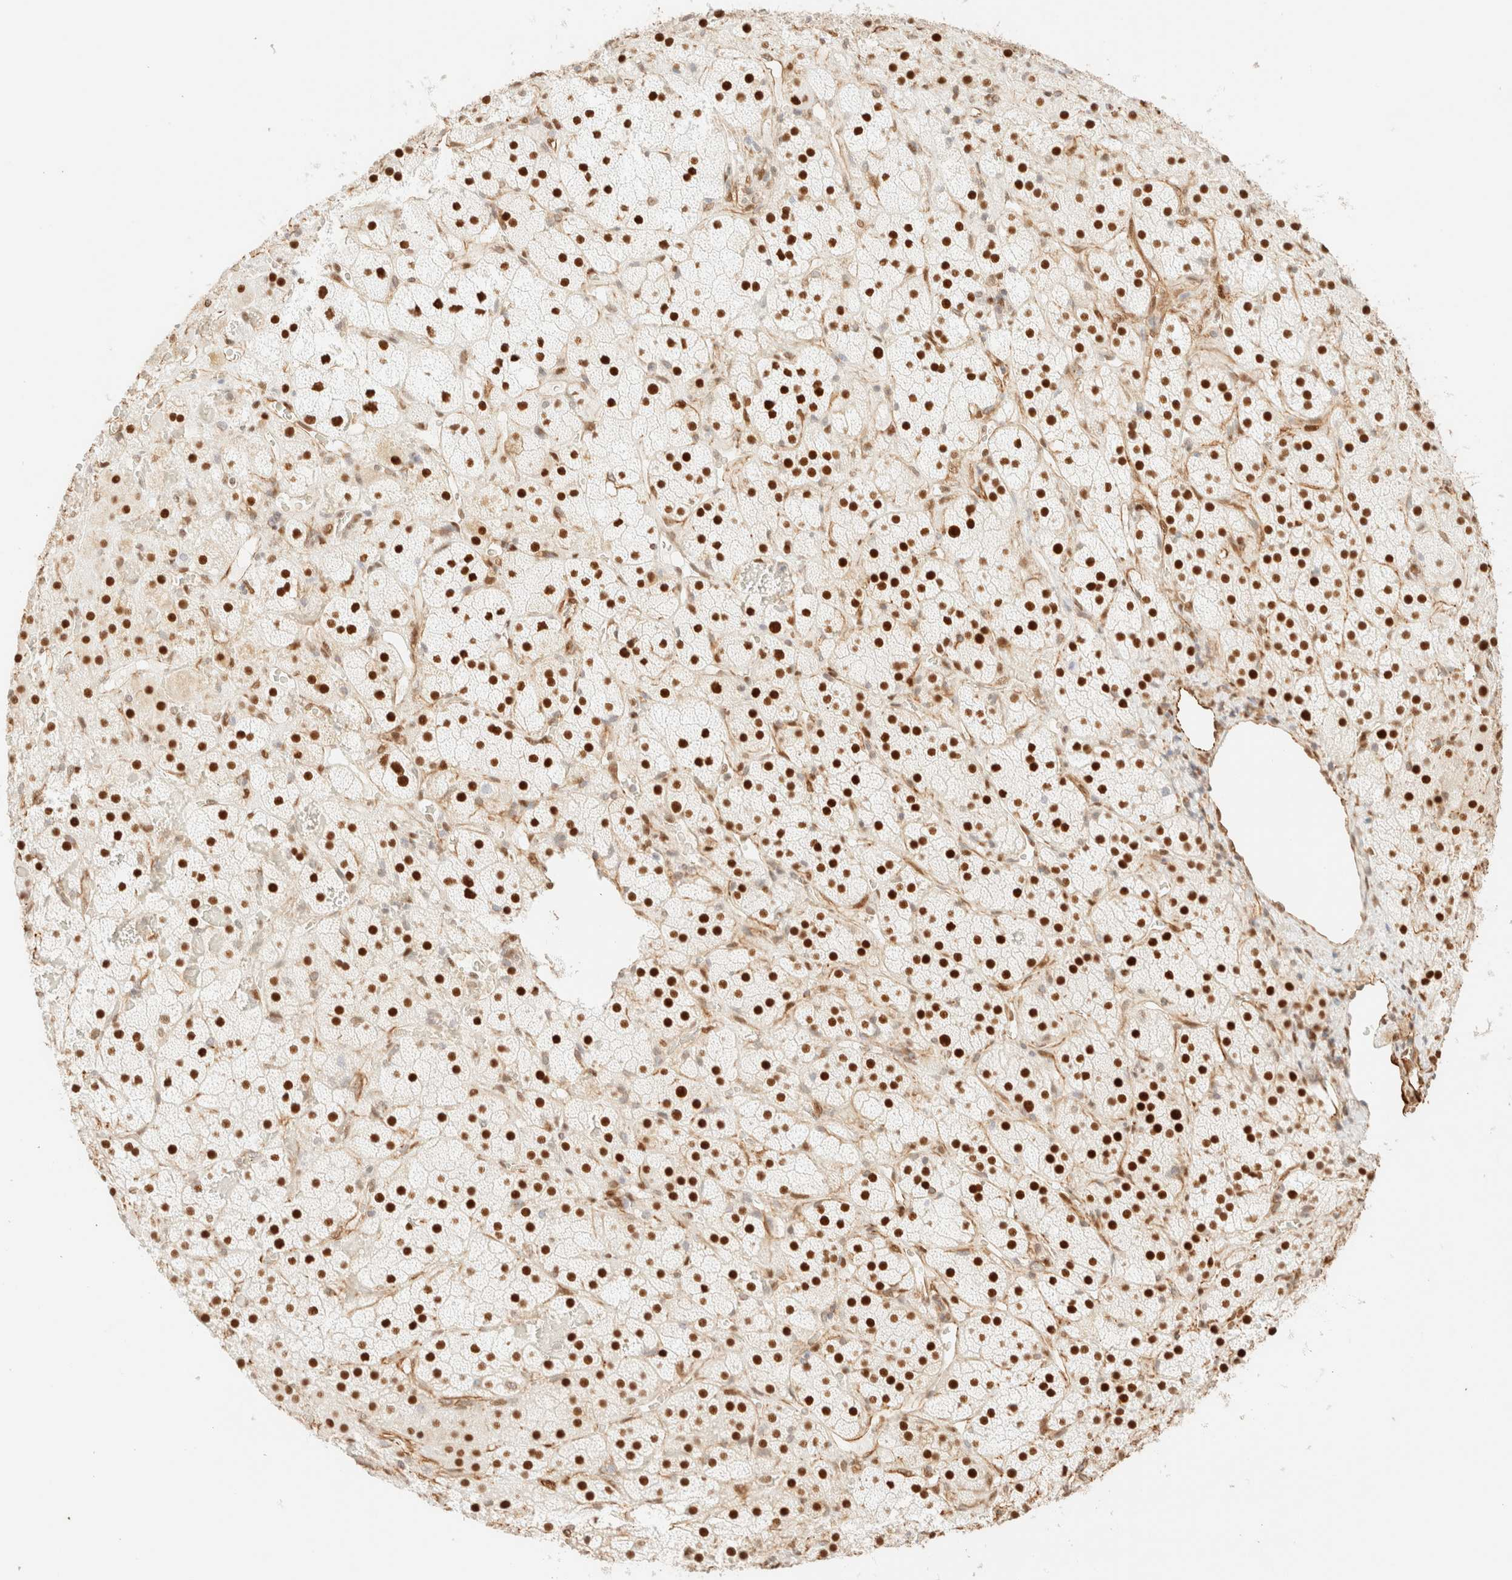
{"staining": {"intensity": "strong", "quantity": ">75%", "location": "nuclear"}, "tissue": "adrenal gland", "cell_type": "Glandular cells", "image_type": "normal", "snomed": [{"axis": "morphology", "description": "Normal tissue, NOS"}, {"axis": "topography", "description": "Adrenal gland"}], "caption": "A brown stain shows strong nuclear positivity of a protein in glandular cells of normal adrenal gland. Immunohistochemistry stains the protein of interest in brown and the nuclei are stained blue.", "gene": "ZSCAN18", "patient": {"sex": "male", "age": 57}}